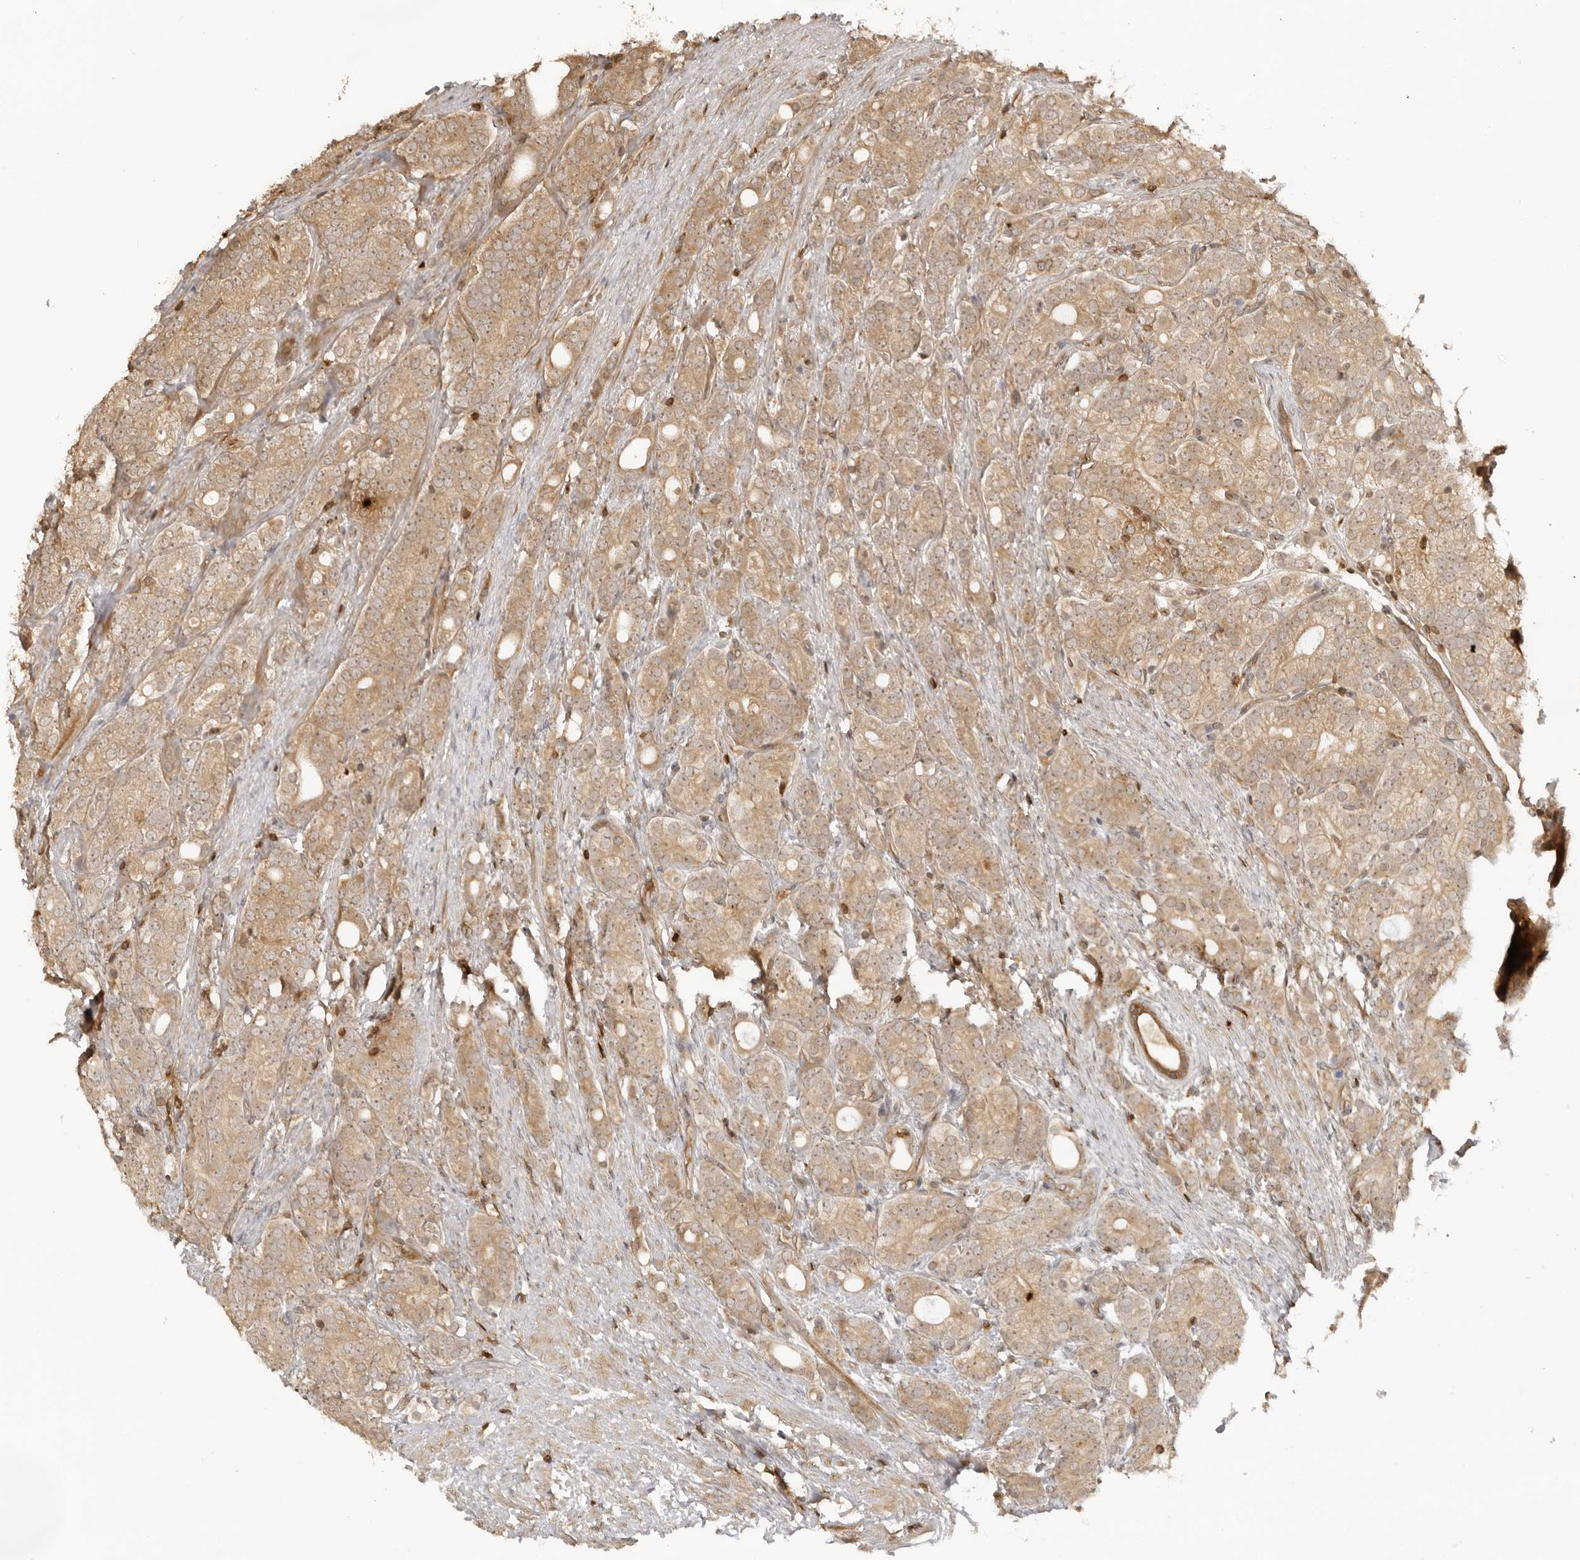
{"staining": {"intensity": "weak", "quantity": ">75%", "location": "cytoplasmic/membranous,nuclear"}, "tissue": "prostate cancer", "cell_type": "Tumor cells", "image_type": "cancer", "snomed": [{"axis": "morphology", "description": "Adenocarcinoma, High grade"}, {"axis": "topography", "description": "Prostate"}], "caption": "A brown stain shows weak cytoplasmic/membranous and nuclear staining of a protein in prostate adenocarcinoma (high-grade) tumor cells.", "gene": "IKBKE", "patient": {"sex": "male", "age": 57}}